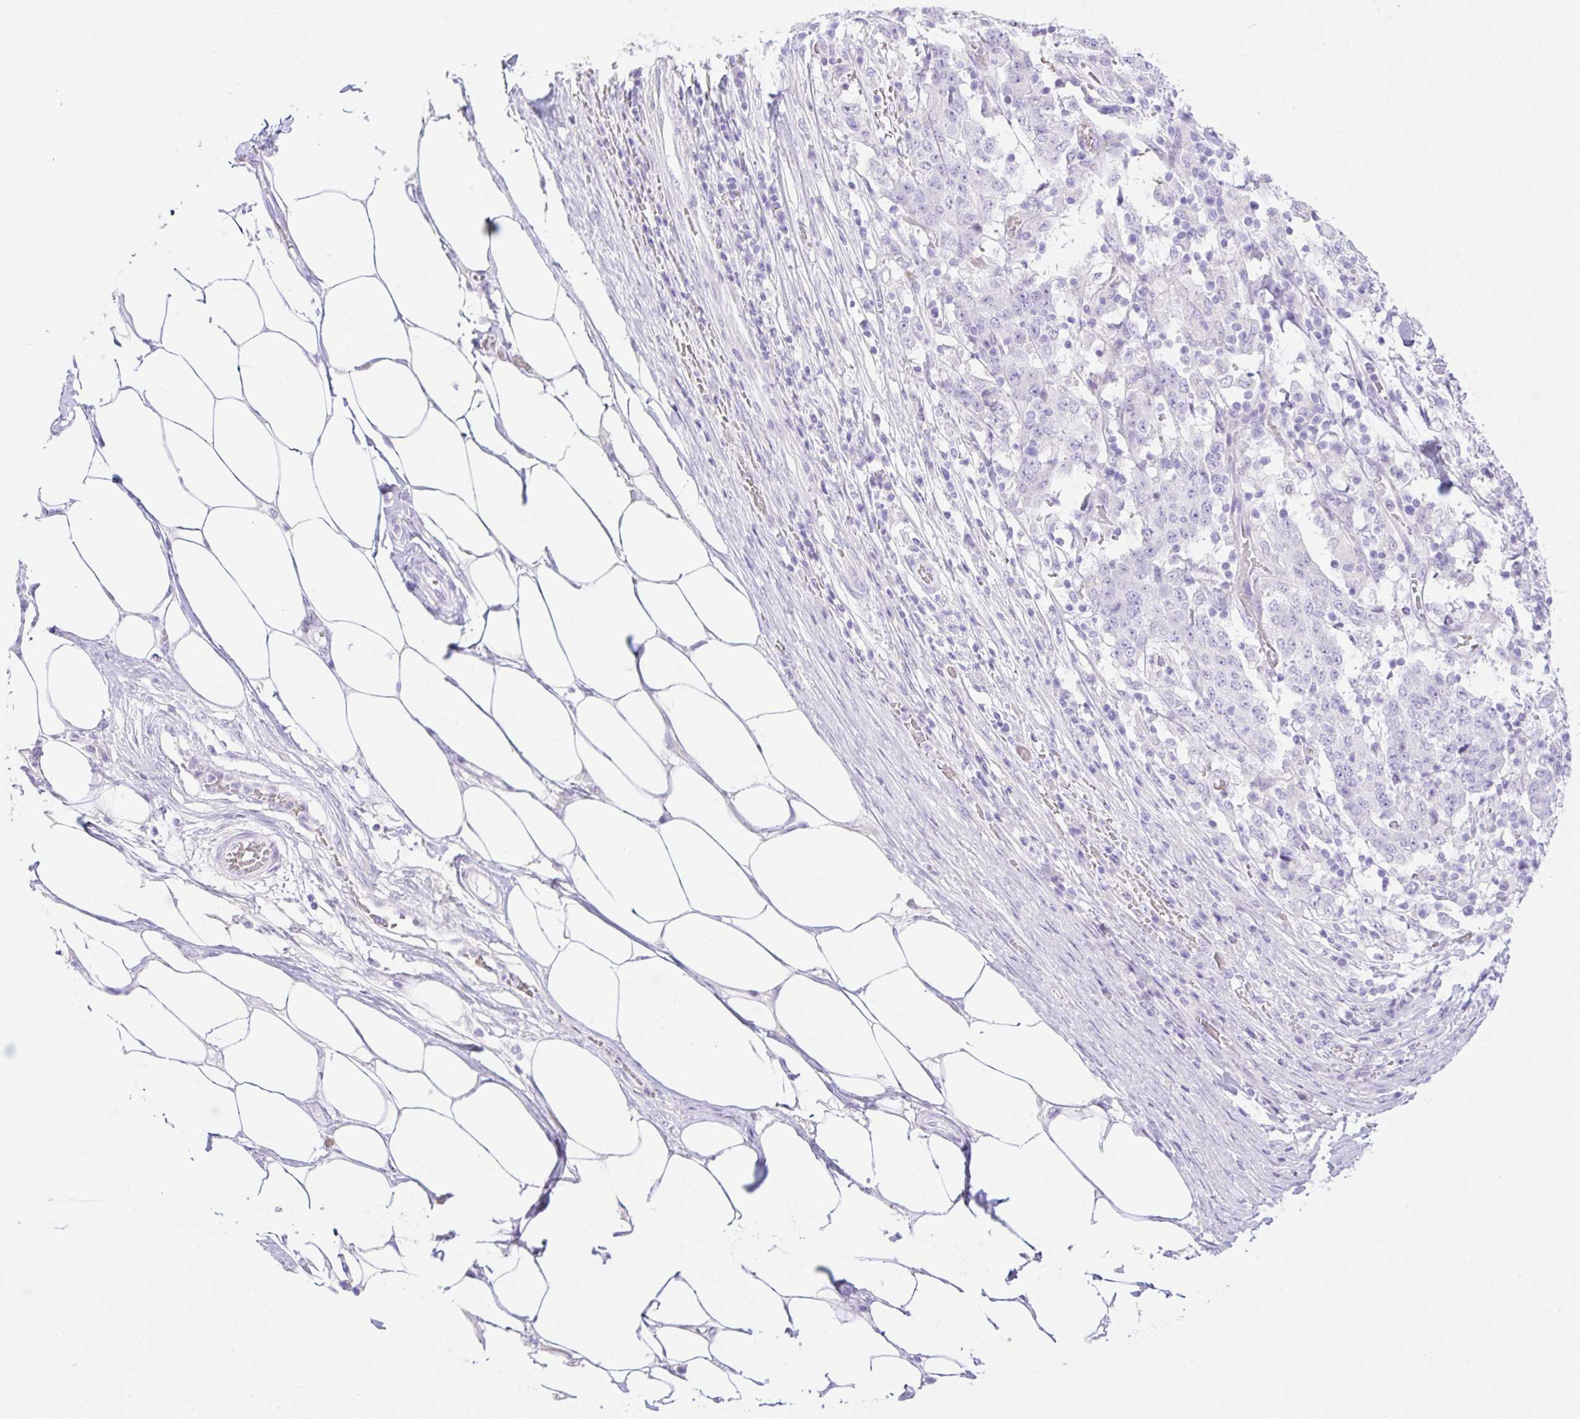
{"staining": {"intensity": "negative", "quantity": "none", "location": "none"}, "tissue": "stomach cancer", "cell_type": "Tumor cells", "image_type": "cancer", "snomed": [{"axis": "morphology", "description": "Adenocarcinoma, NOS"}, {"axis": "topography", "description": "Stomach"}], "caption": "Histopathology image shows no significant protein staining in tumor cells of stomach cancer (adenocarcinoma). (Stains: DAB (3,3'-diaminobenzidine) immunohistochemistry with hematoxylin counter stain, Microscopy: brightfield microscopy at high magnification).", "gene": "CDX1", "patient": {"sex": "male", "age": 59}}